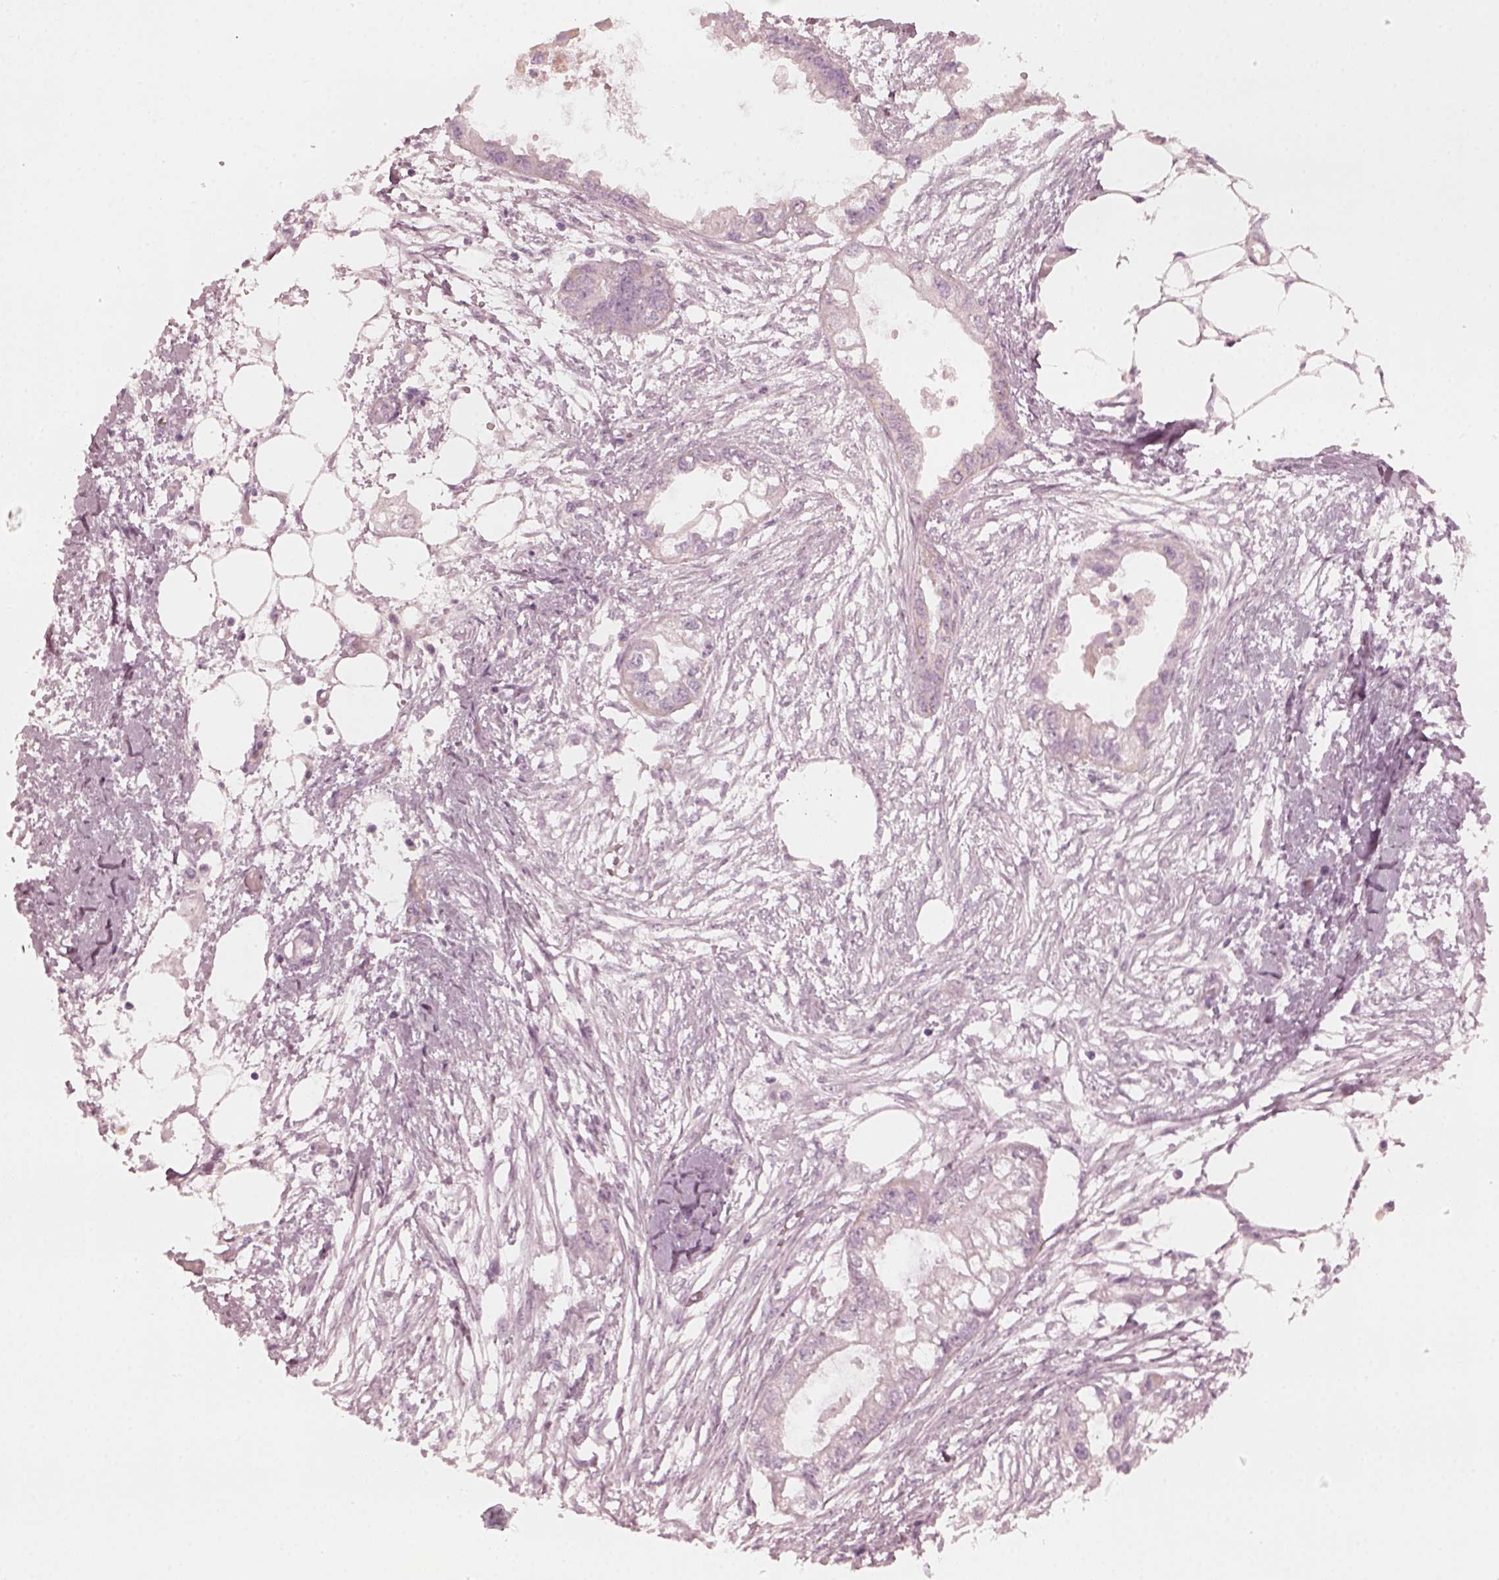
{"staining": {"intensity": "negative", "quantity": "none", "location": "none"}, "tissue": "endometrial cancer", "cell_type": "Tumor cells", "image_type": "cancer", "snomed": [{"axis": "morphology", "description": "Adenocarcinoma, NOS"}, {"axis": "morphology", "description": "Adenocarcinoma, metastatic, NOS"}, {"axis": "topography", "description": "Adipose tissue"}, {"axis": "topography", "description": "Endometrium"}], "caption": "A histopathology image of endometrial cancer (metastatic adenocarcinoma) stained for a protein shows no brown staining in tumor cells.", "gene": "CCDC170", "patient": {"sex": "female", "age": 67}}